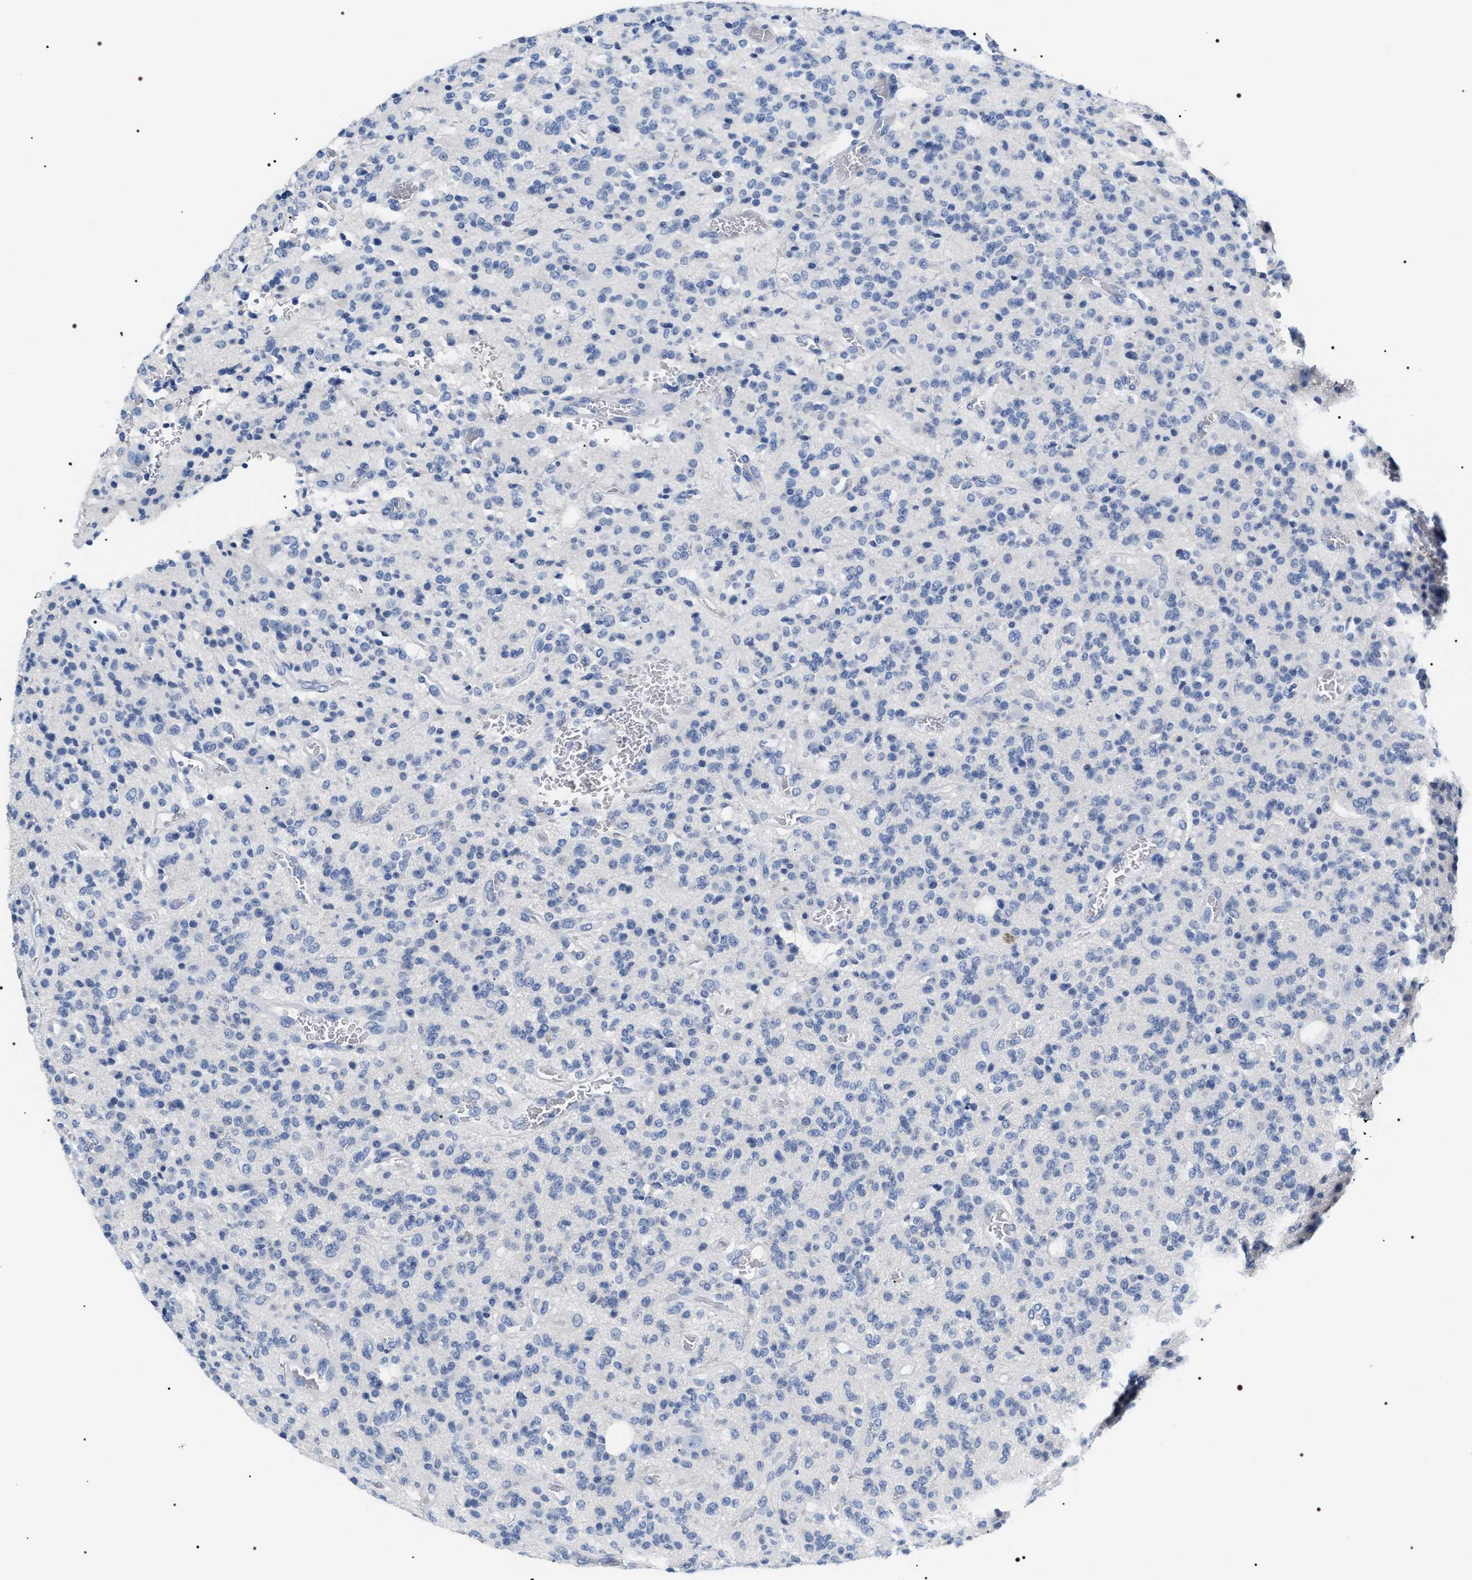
{"staining": {"intensity": "negative", "quantity": "none", "location": "none"}, "tissue": "glioma", "cell_type": "Tumor cells", "image_type": "cancer", "snomed": [{"axis": "morphology", "description": "Glioma, malignant, High grade"}, {"axis": "topography", "description": "Brain"}], "caption": "High power microscopy histopathology image of an IHC image of malignant glioma (high-grade), revealing no significant positivity in tumor cells.", "gene": "ADH4", "patient": {"sex": "male", "age": 34}}